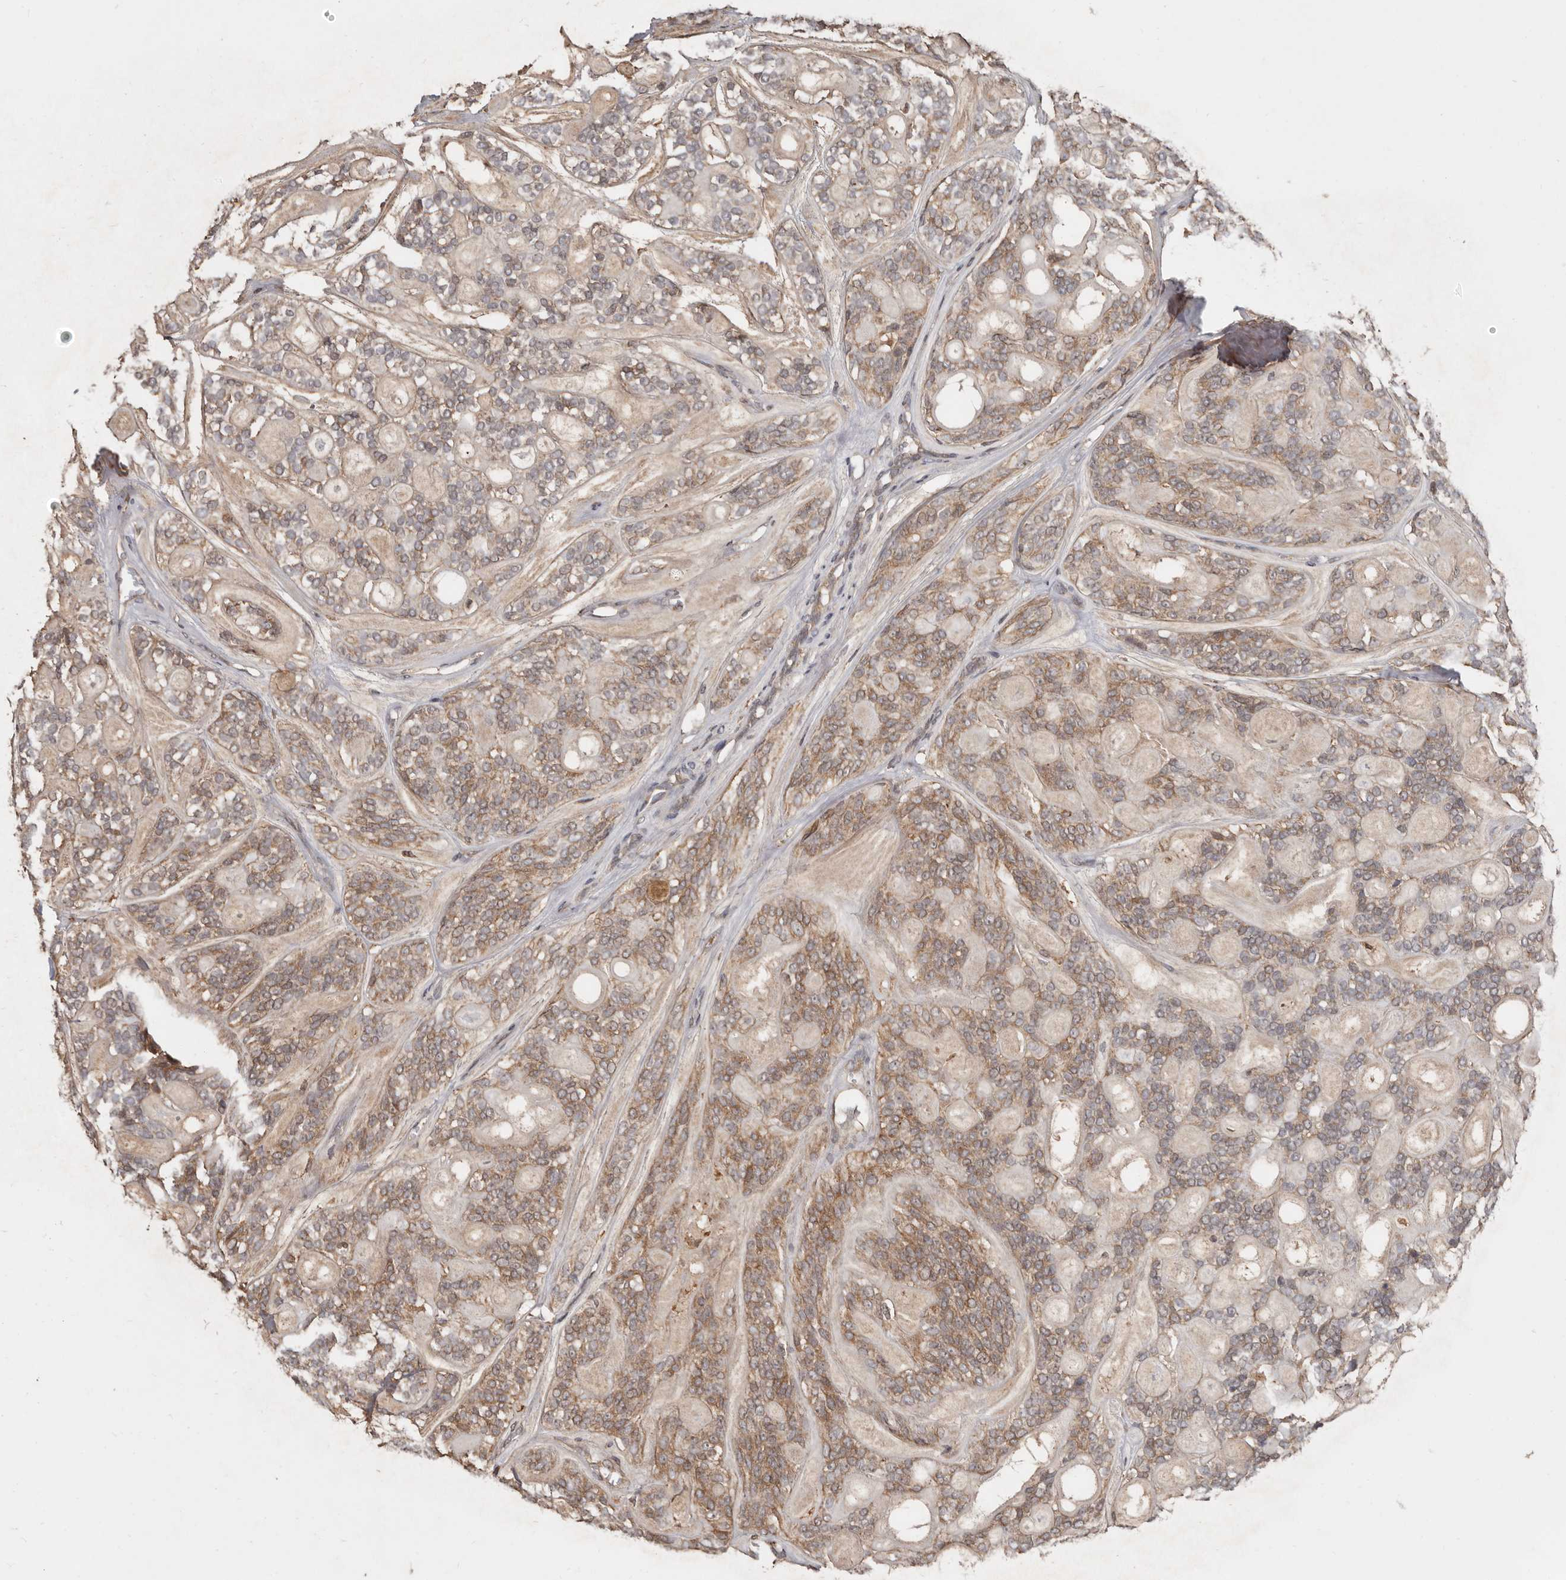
{"staining": {"intensity": "moderate", "quantity": ">75%", "location": "cytoplasmic/membranous"}, "tissue": "head and neck cancer", "cell_type": "Tumor cells", "image_type": "cancer", "snomed": [{"axis": "morphology", "description": "Adenocarcinoma, NOS"}, {"axis": "topography", "description": "Head-Neck"}], "caption": "A high-resolution photomicrograph shows immunohistochemistry staining of head and neck cancer, which shows moderate cytoplasmic/membranous expression in approximately >75% of tumor cells.", "gene": "RSPO2", "patient": {"sex": "male", "age": 66}}